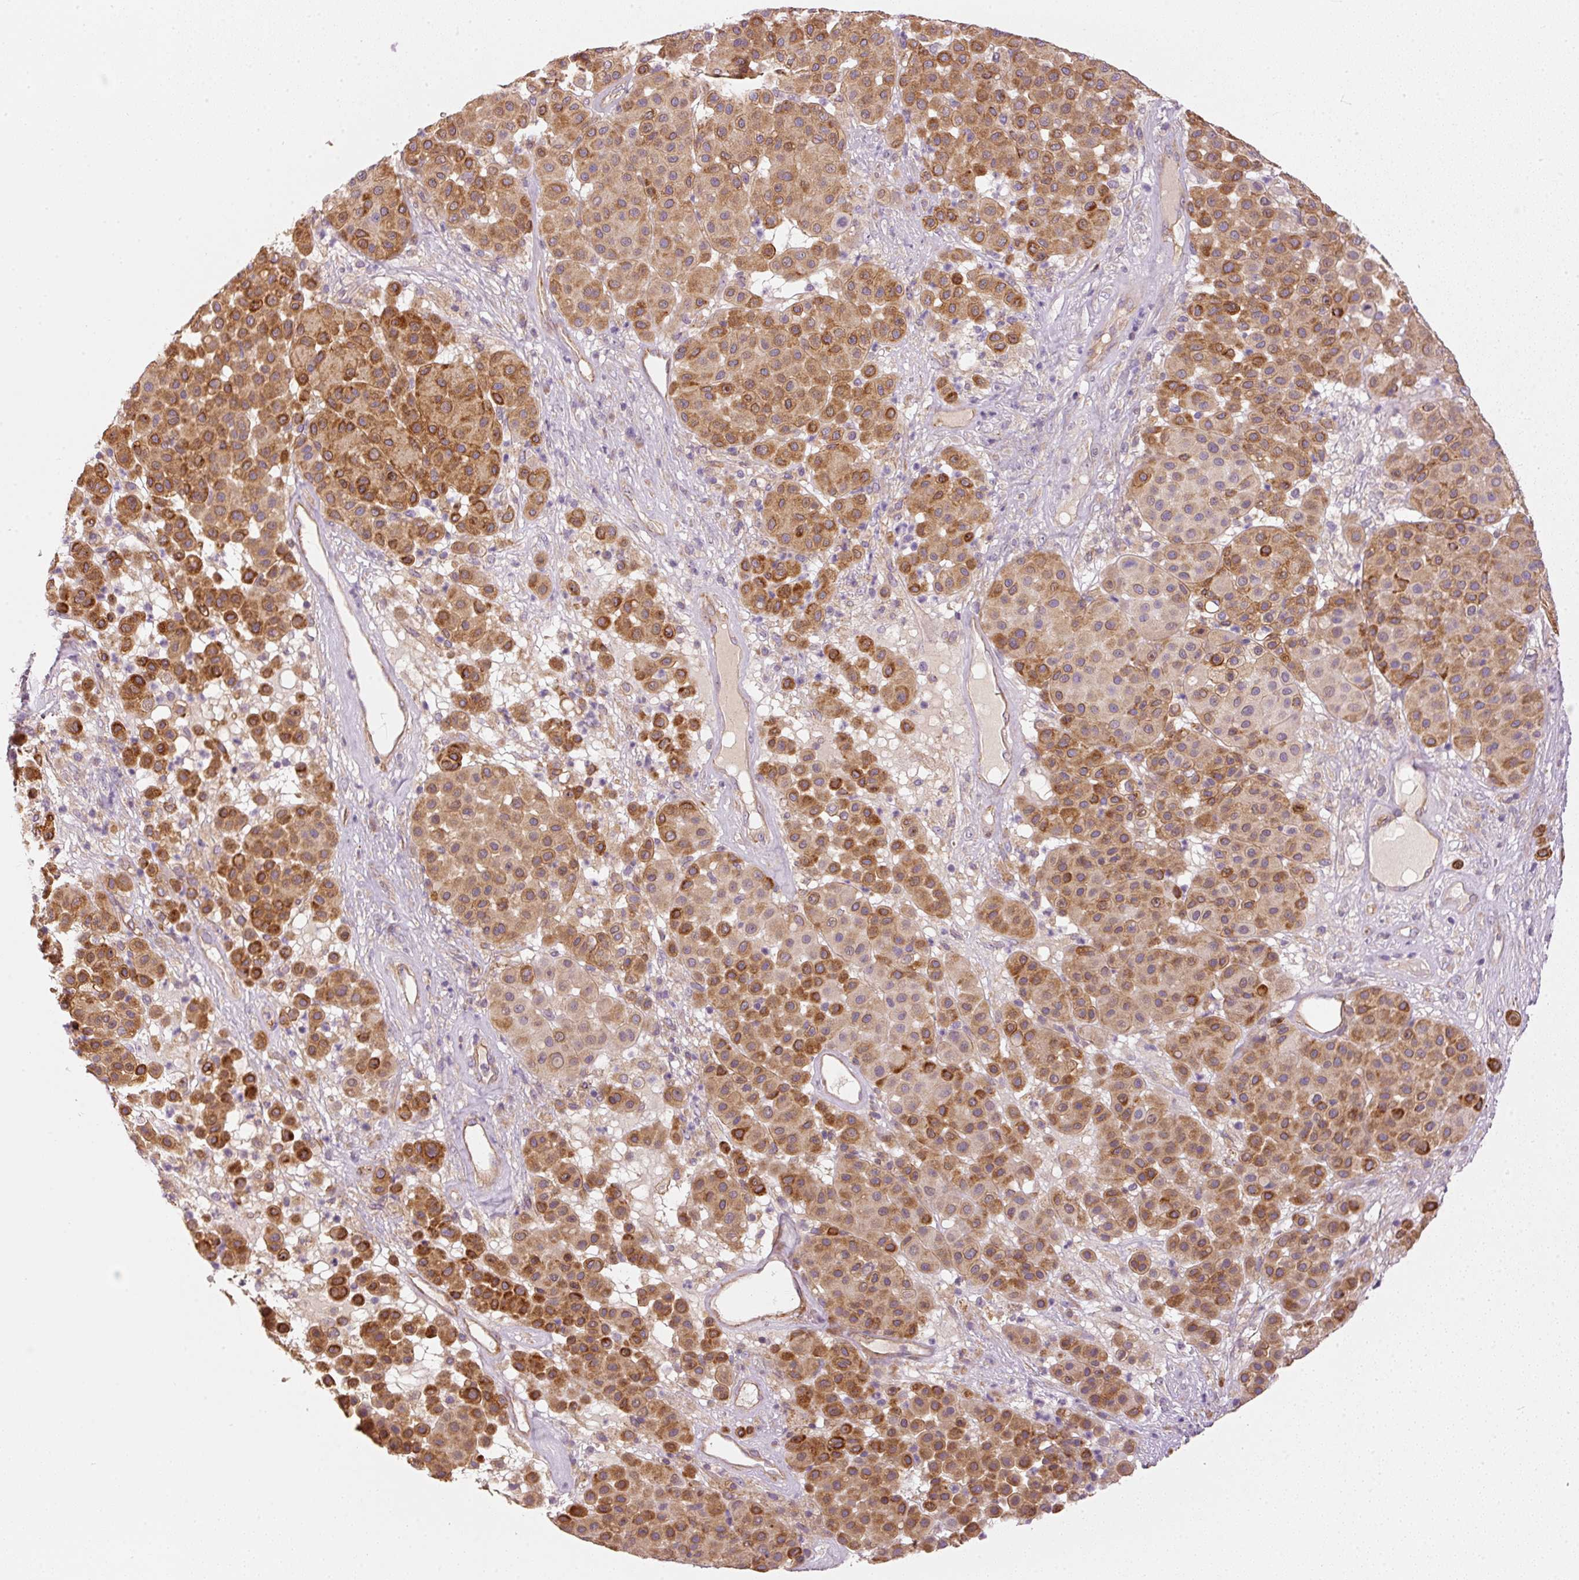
{"staining": {"intensity": "strong", "quantity": "25%-75%", "location": "cytoplasmic/membranous"}, "tissue": "melanoma", "cell_type": "Tumor cells", "image_type": "cancer", "snomed": [{"axis": "morphology", "description": "Malignant melanoma, Metastatic site"}, {"axis": "topography", "description": "Smooth muscle"}], "caption": "Malignant melanoma (metastatic site) tissue exhibits strong cytoplasmic/membranous positivity in approximately 25%-75% of tumor cells", "gene": "OSR2", "patient": {"sex": "male", "age": 41}}